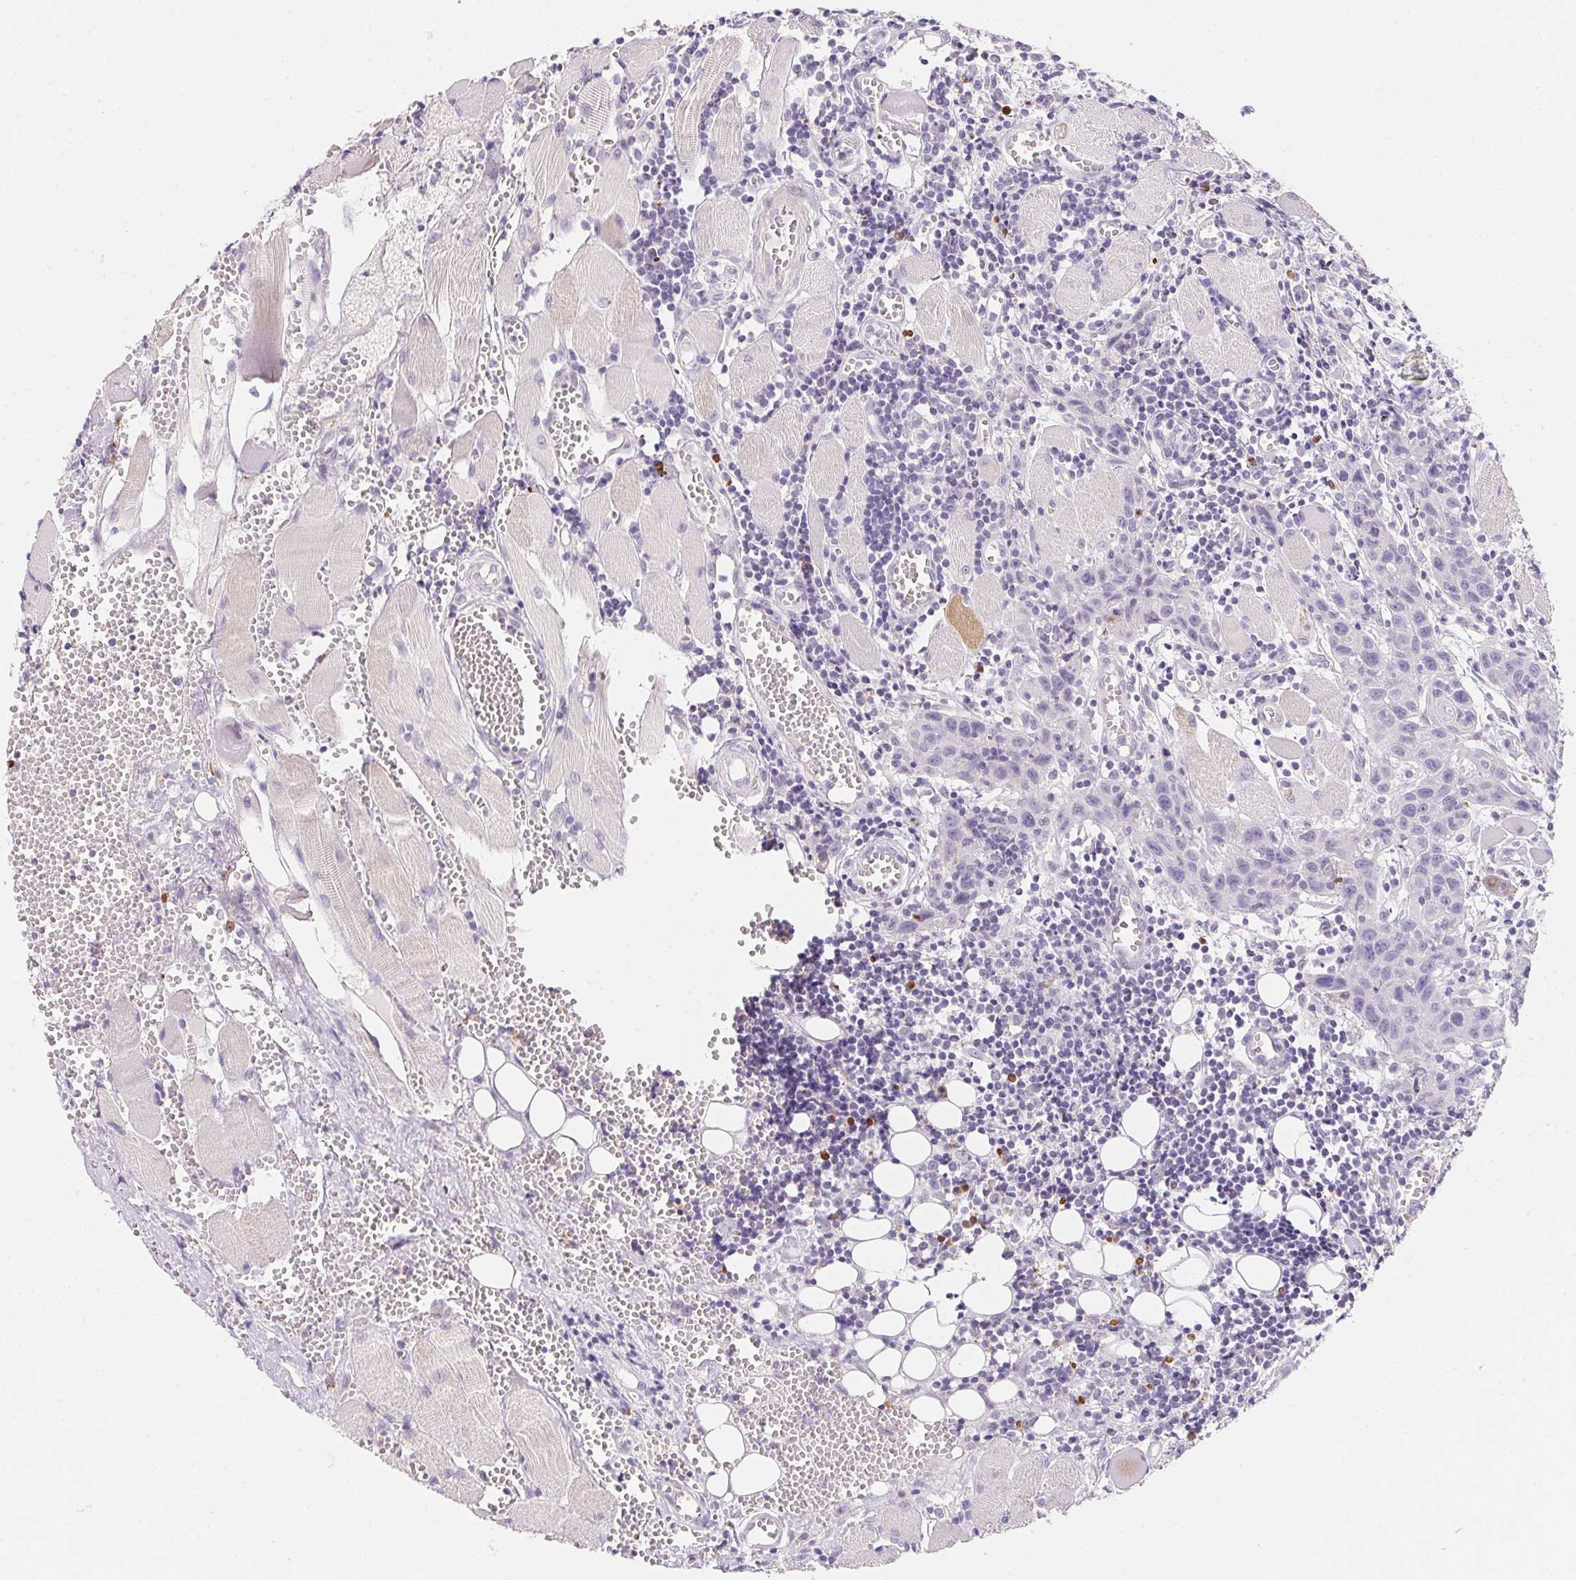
{"staining": {"intensity": "negative", "quantity": "none", "location": "none"}, "tissue": "head and neck cancer", "cell_type": "Tumor cells", "image_type": "cancer", "snomed": [{"axis": "morphology", "description": "Squamous cell carcinoma, NOS"}, {"axis": "topography", "description": "Oral tissue"}, {"axis": "topography", "description": "Head-Neck"}], "caption": "Squamous cell carcinoma (head and neck) stained for a protein using immunohistochemistry demonstrates no staining tumor cells.", "gene": "MYL4", "patient": {"sex": "male", "age": 58}}